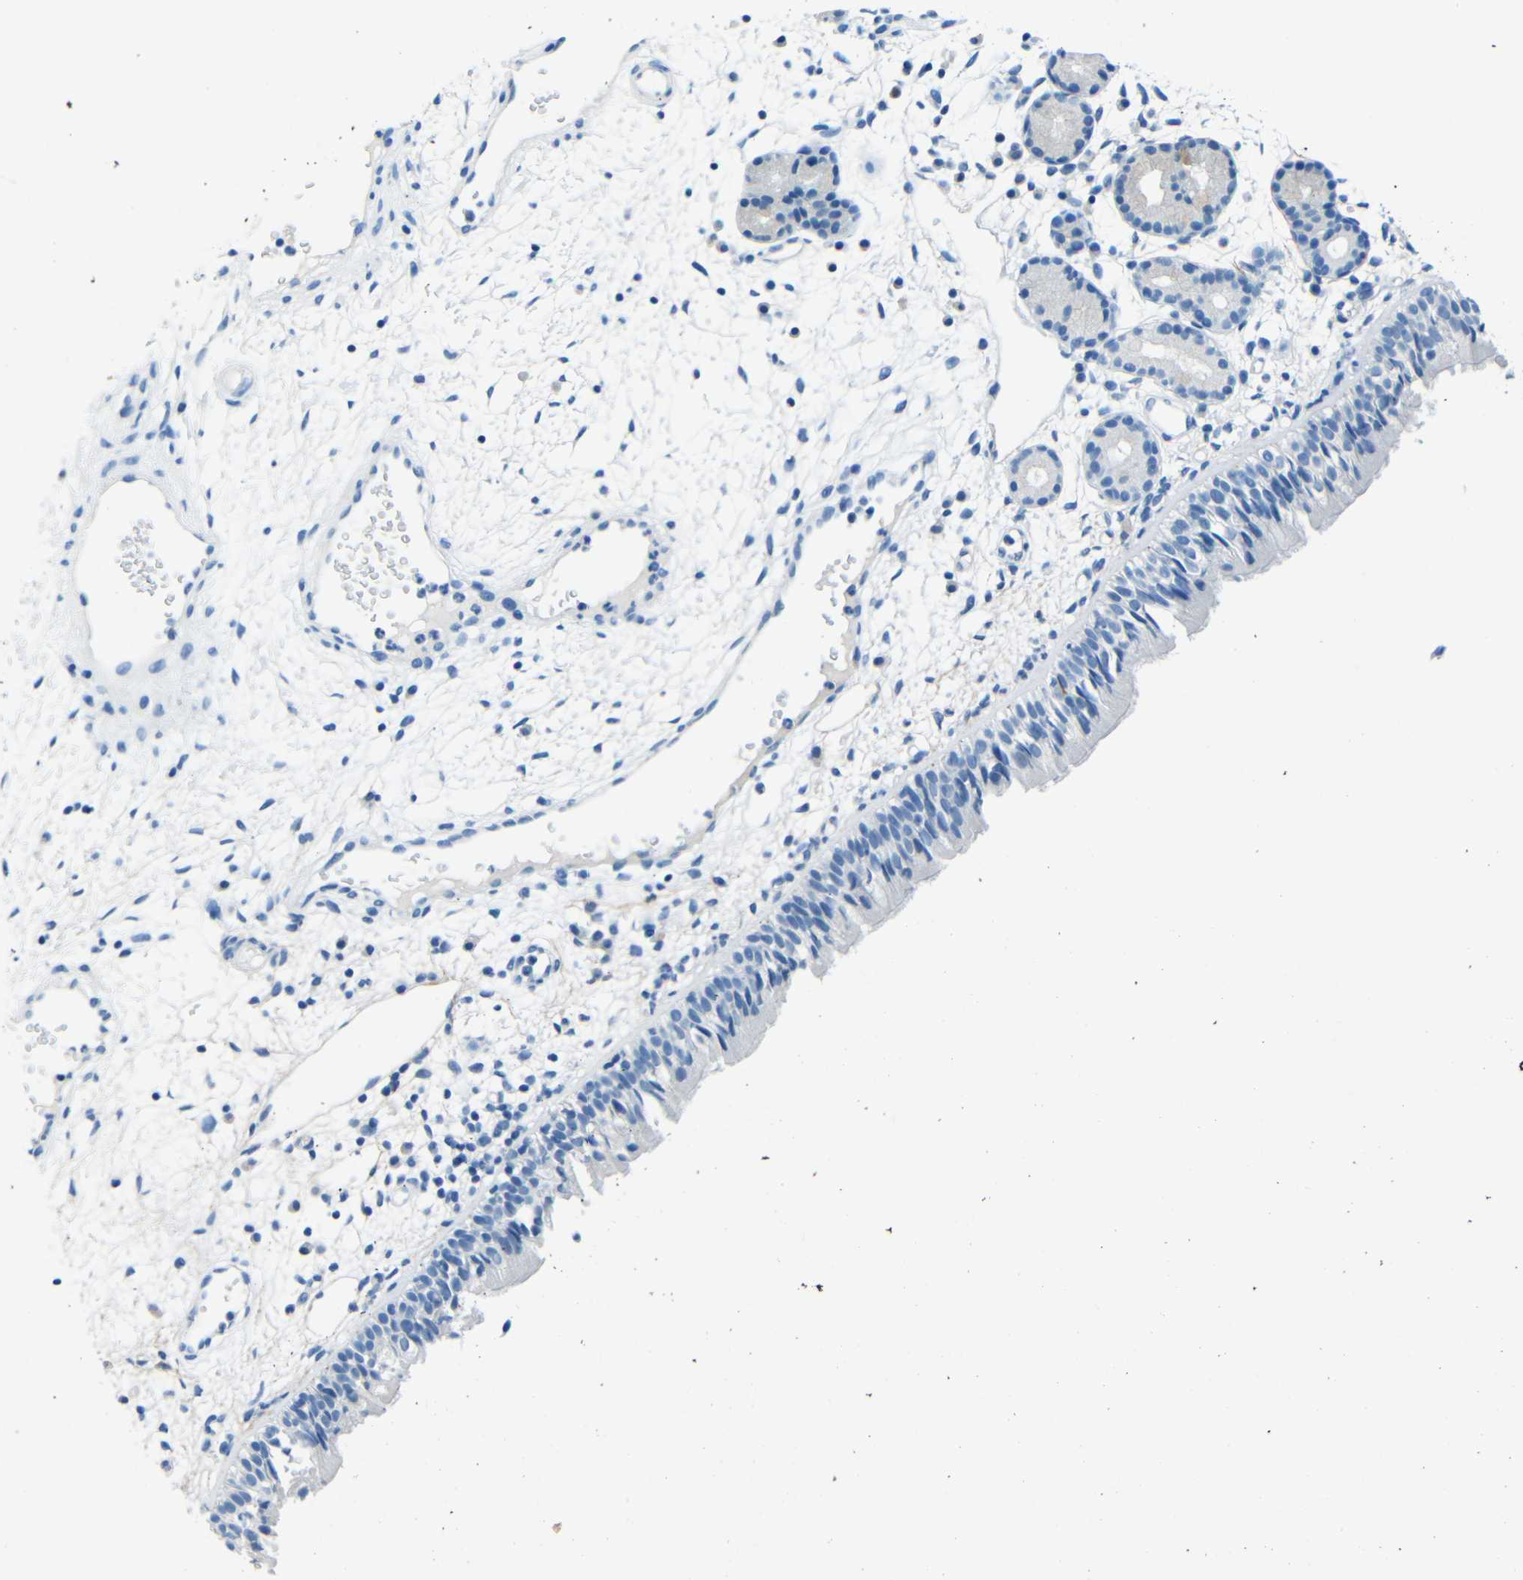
{"staining": {"intensity": "negative", "quantity": "none", "location": "none"}, "tissue": "nasopharynx", "cell_type": "Respiratory epithelial cells", "image_type": "normal", "snomed": [{"axis": "morphology", "description": "Normal tissue, NOS"}, {"axis": "morphology", "description": "Inflammation, NOS"}, {"axis": "topography", "description": "Nasopharynx"}], "caption": "An immunohistochemistry image of benign nasopharynx is shown. There is no staining in respiratory epithelial cells of nasopharynx.", "gene": "FBN2", "patient": {"sex": "female", "age": 55}}